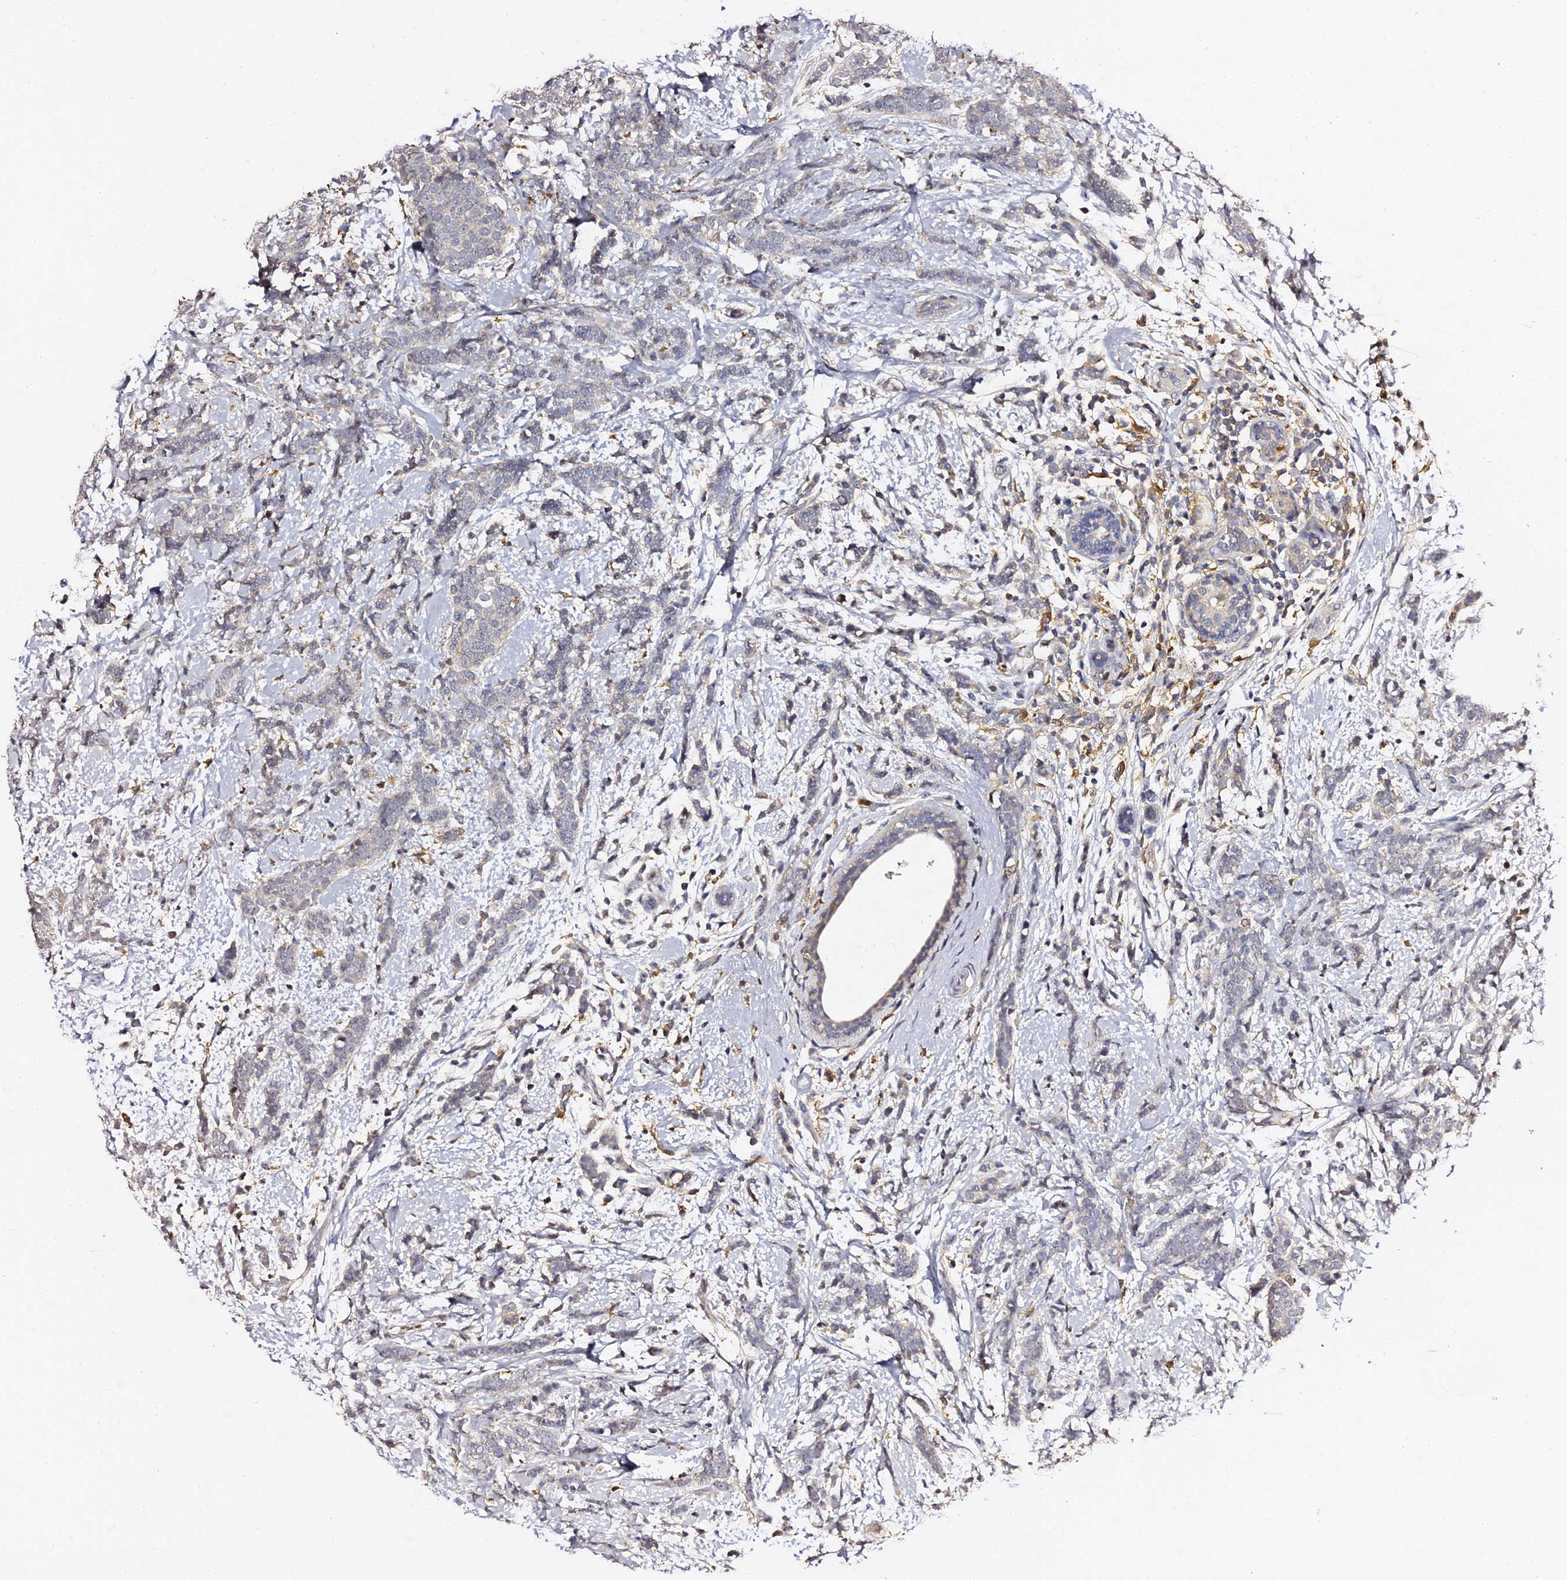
{"staining": {"intensity": "negative", "quantity": "none", "location": "none"}, "tissue": "breast cancer", "cell_type": "Tumor cells", "image_type": "cancer", "snomed": [{"axis": "morphology", "description": "Lobular carcinoma"}, {"axis": "topography", "description": "Breast"}], "caption": "An immunohistochemistry photomicrograph of lobular carcinoma (breast) is shown. There is no staining in tumor cells of lobular carcinoma (breast).", "gene": "IL4I1", "patient": {"sex": "female", "age": 58}}